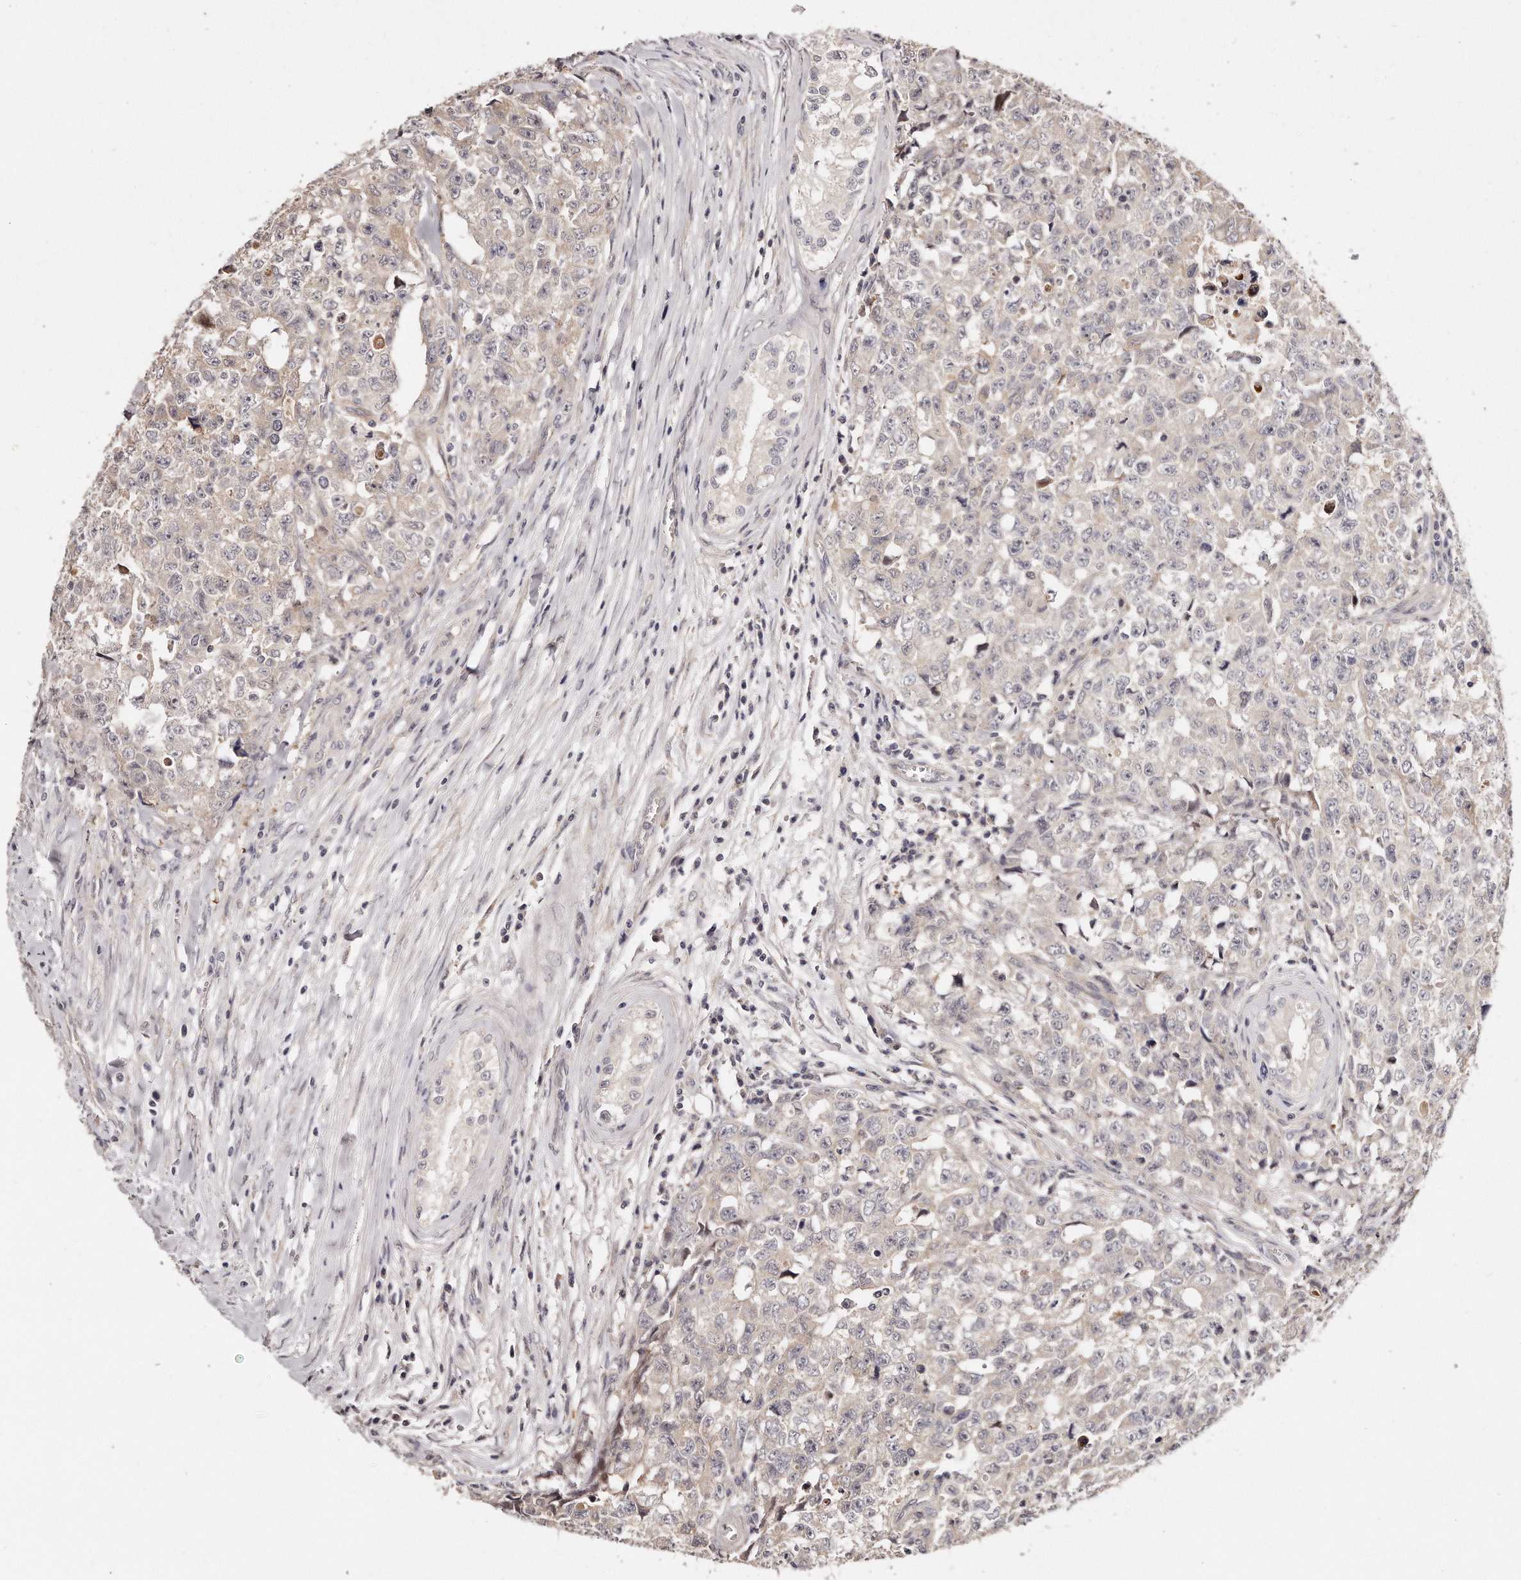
{"staining": {"intensity": "negative", "quantity": "none", "location": "none"}, "tissue": "testis cancer", "cell_type": "Tumor cells", "image_type": "cancer", "snomed": [{"axis": "morphology", "description": "Carcinoma, Embryonal, NOS"}, {"axis": "topography", "description": "Testis"}], "caption": "Immunohistochemistry image of human testis cancer stained for a protein (brown), which reveals no positivity in tumor cells.", "gene": "CASZ1", "patient": {"sex": "male", "age": 28}}